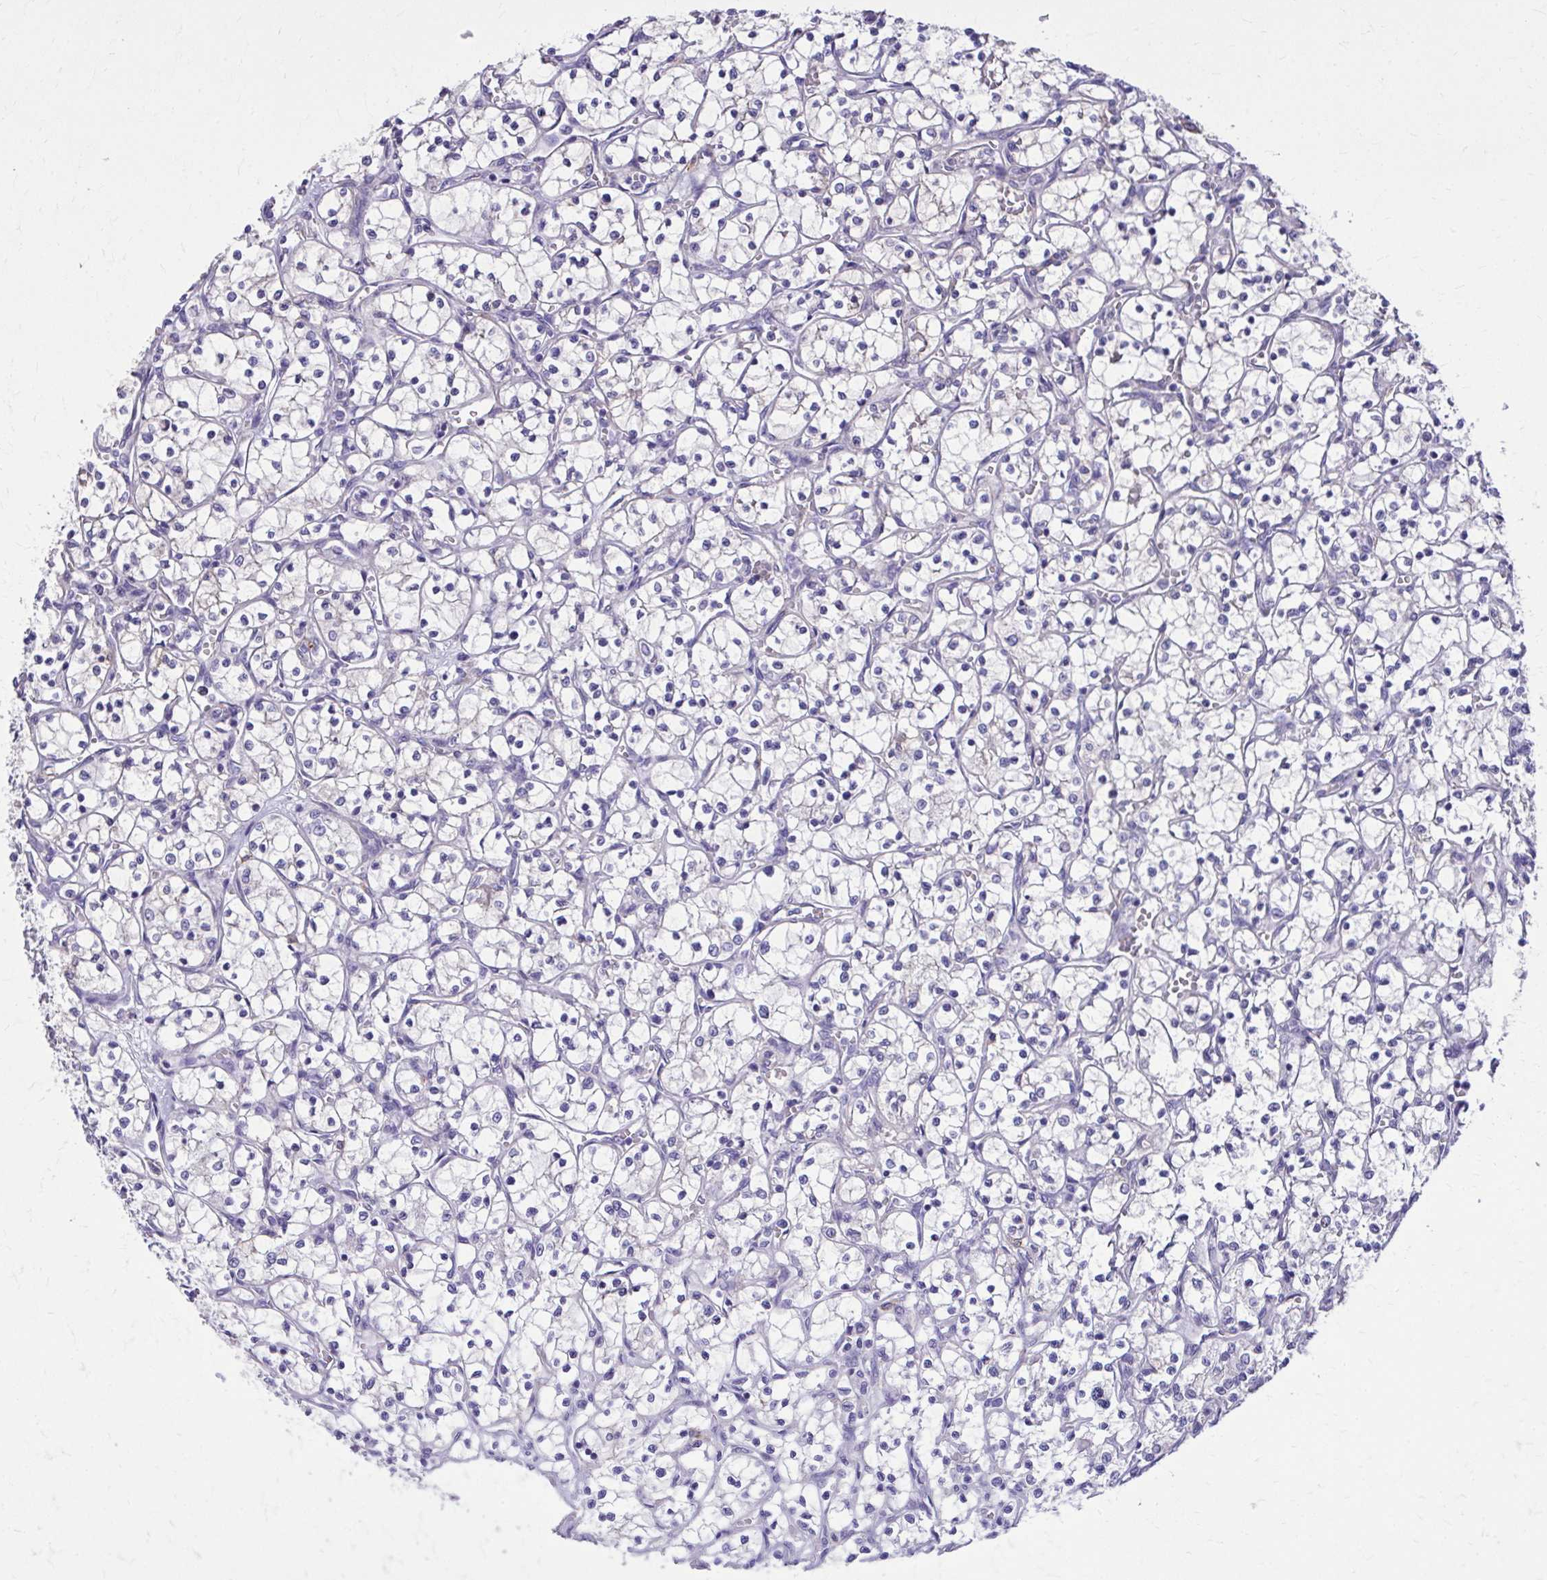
{"staining": {"intensity": "negative", "quantity": "none", "location": "none"}, "tissue": "renal cancer", "cell_type": "Tumor cells", "image_type": "cancer", "snomed": [{"axis": "morphology", "description": "Adenocarcinoma, NOS"}, {"axis": "topography", "description": "Kidney"}], "caption": "A photomicrograph of renal cancer stained for a protein demonstrates no brown staining in tumor cells.", "gene": "EPB41L1", "patient": {"sex": "female", "age": 69}}